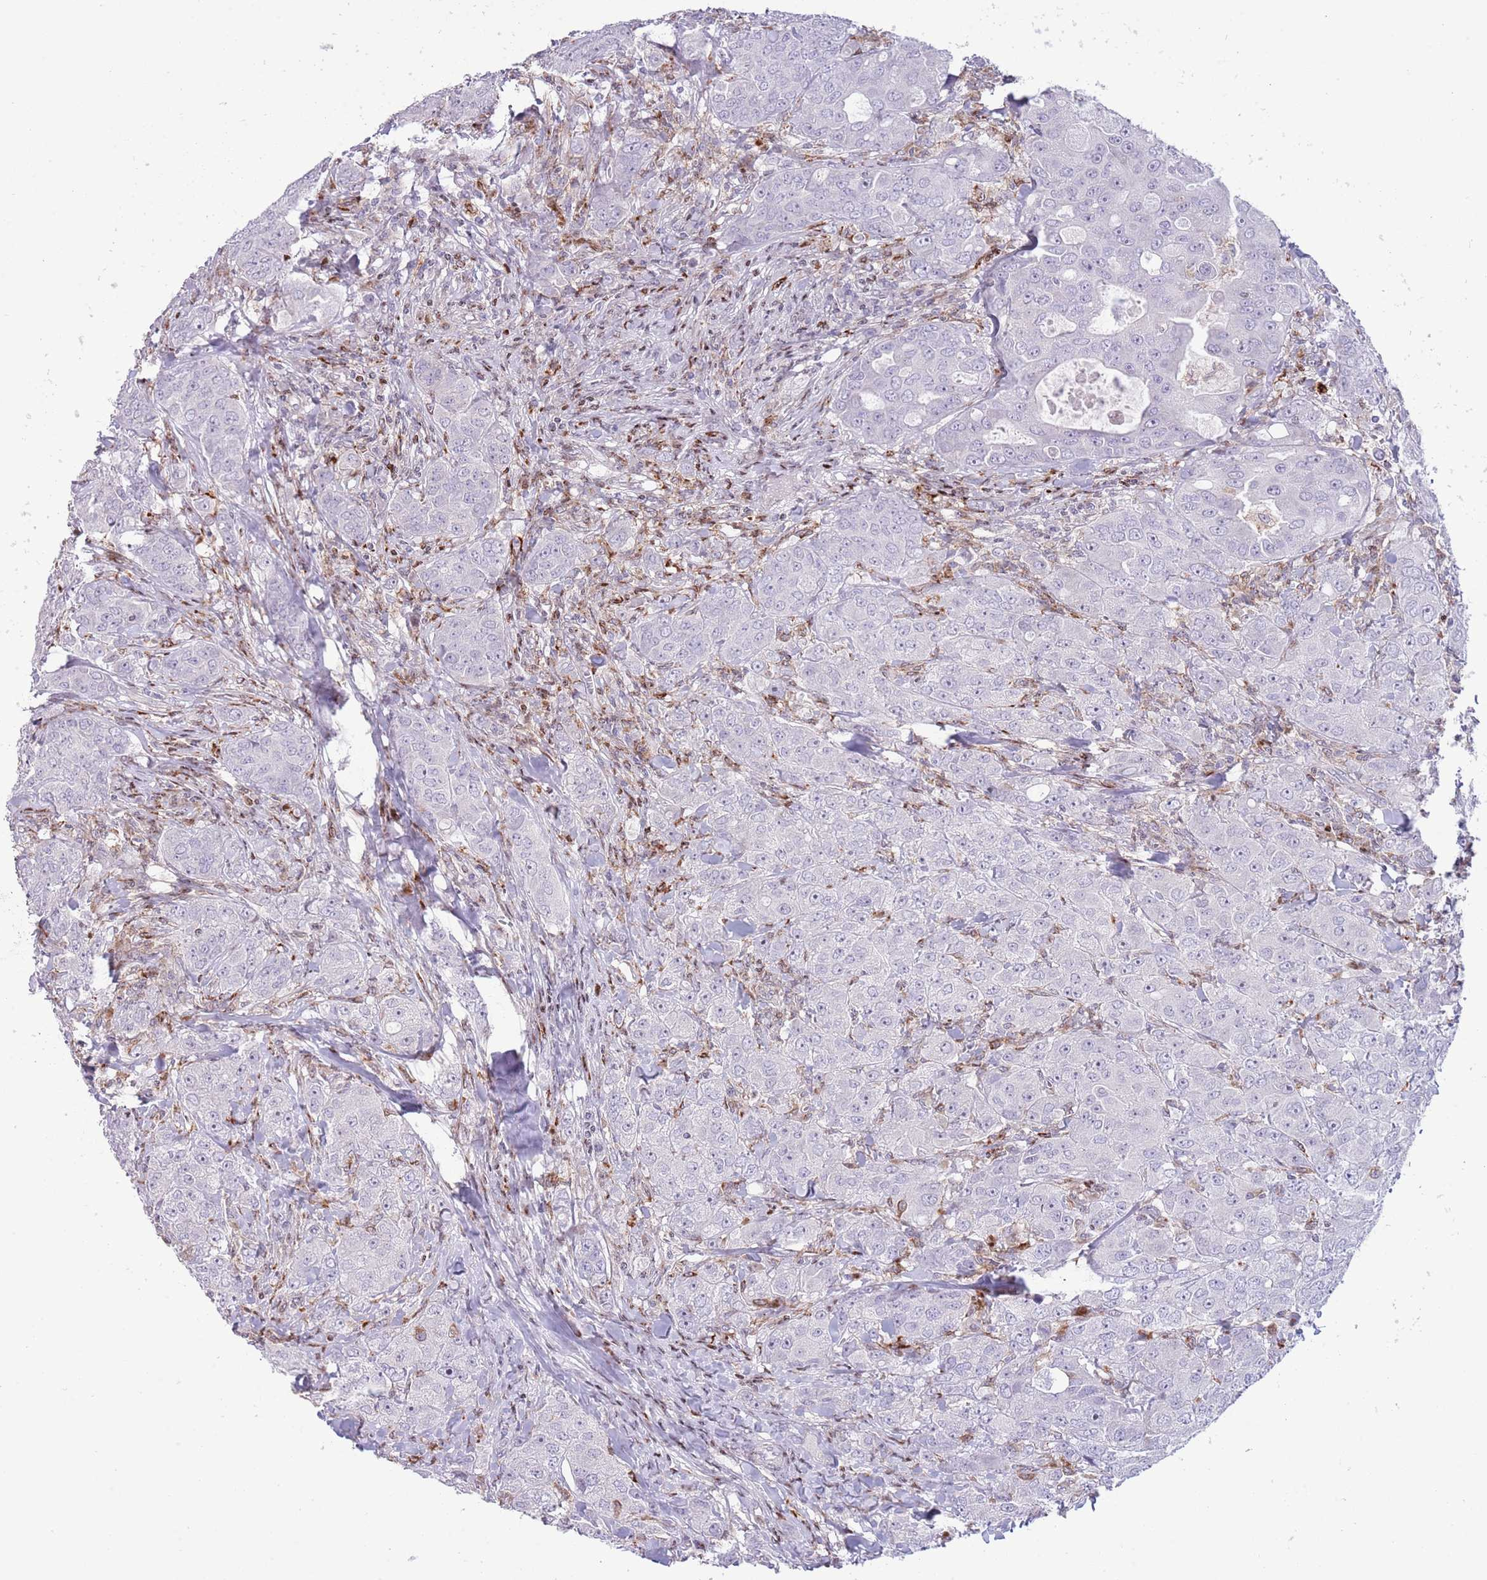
{"staining": {"intensity": "negative", "quantity": "none", "location": "none"}, "tissue": "breast cancer", "cell_type": "Tumor cells", "image_type": "cancer", "snomed": [{"axis": "morphology", "description": "Duct carcinoma"}, {"axis": "topography", "description": "Breast"}], "caption": "A micrograph of breast invasive ductal carcinoma stained for a protein shows no brown staining in tumor cells. Nuclei are stained in blue.", "gene": "ANO8", "patient": {"sex": "female", "age": 43}}